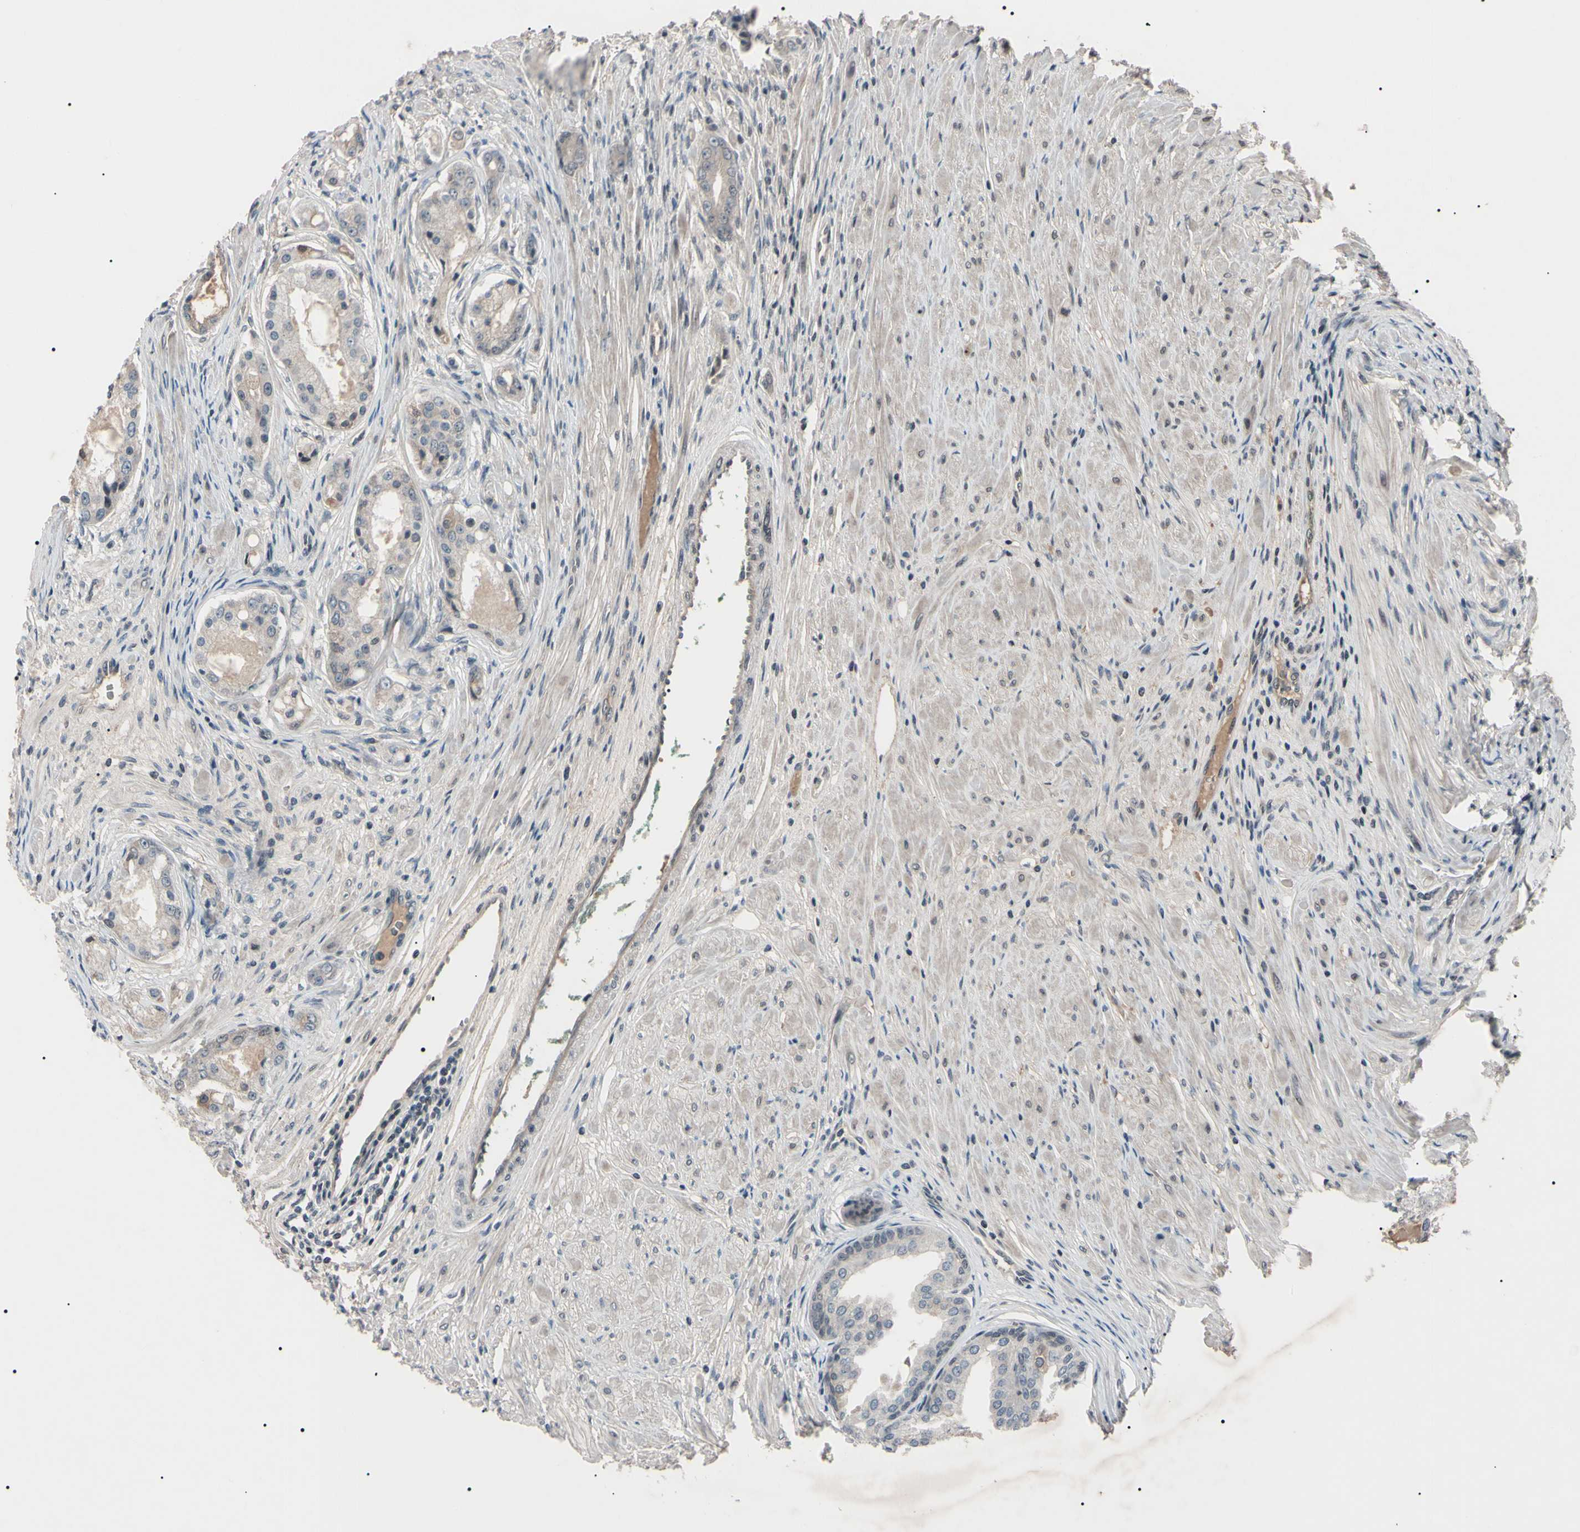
{"staining": {"intensity": "negative", "quantity": "none", "location": "none"}, "tissue": "prostate cancer", "cell_type": "Tumor cells", "image_type": "cancer", "snomed": [{"axis": "morphology", "description": "Adenocarcinoma, High grade"}, {"axis": "topography", "description": "Prostate"}], "caption": "This micrograph is of prostate cancer (adenocarcinoma (high-grade)) stained with immunohistochemistry to label a protein in brown with the nuclei are counter-stained blue. There is no expression in tumor cells.", "gene": "YY1", "patient": {"sex": "male", "age": 59}}